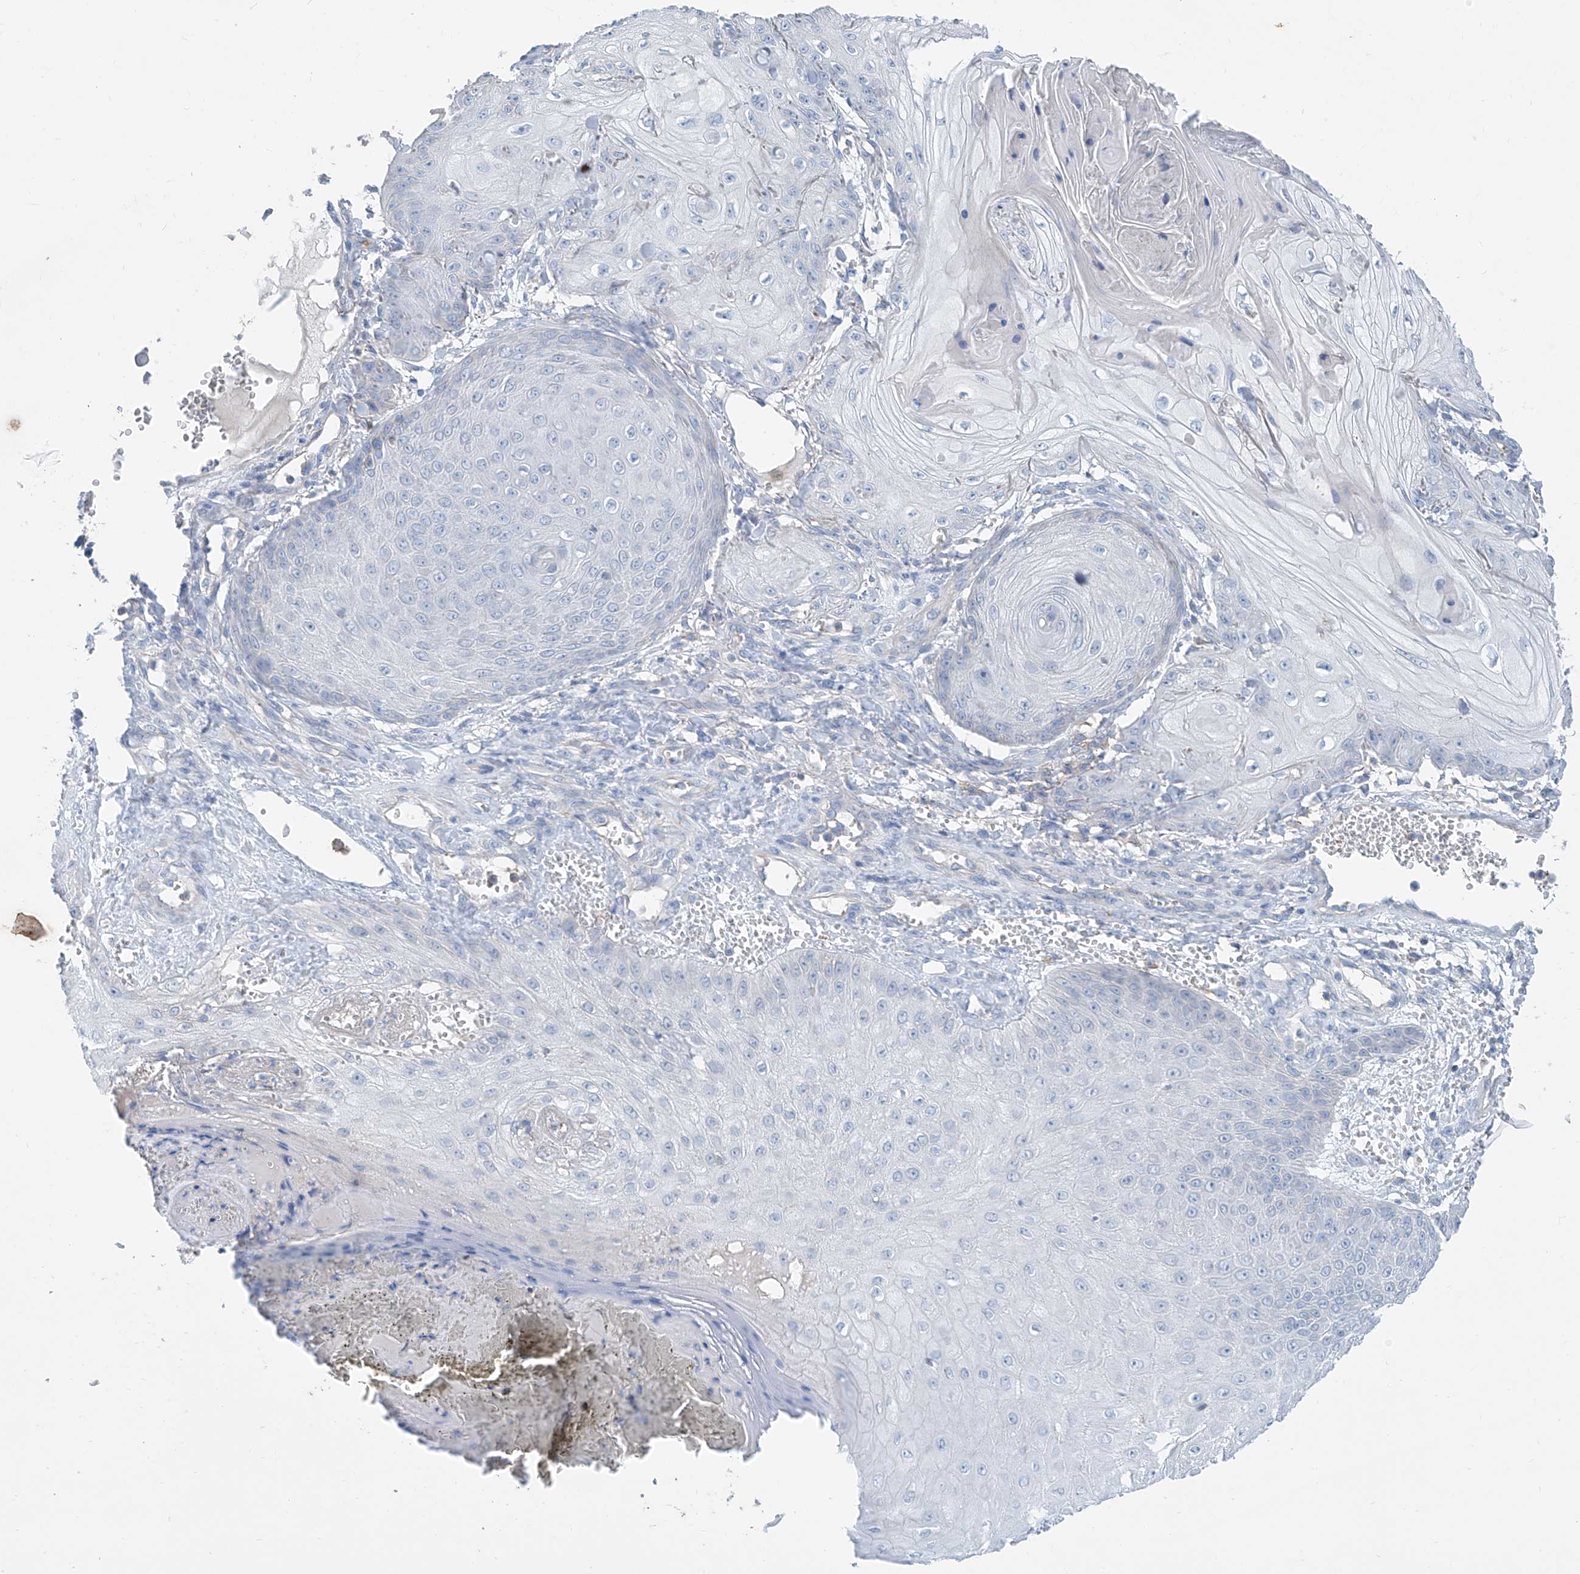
{"staining": {"intensity": "negative", "quantity": "none", "location": "none"}, "tissue": "skin cancer", "cell_type": "Tumor cells", "image_type": "cancer", "snomed": [{"axis": "morphology", "description": "Squamous cell carcinoma, NOS"}, {"axis": "topography", "description": "Skin"}], "caption": "A photomicrograph of skin cancer (squamous cell carcinoma) stained for a protein reveals no brown staining in tumor cells. (IHC, brightfield microscopy, high magnification).", "gene": "ANKRD34A", "patient": {"sex": "male", "age": 74}}